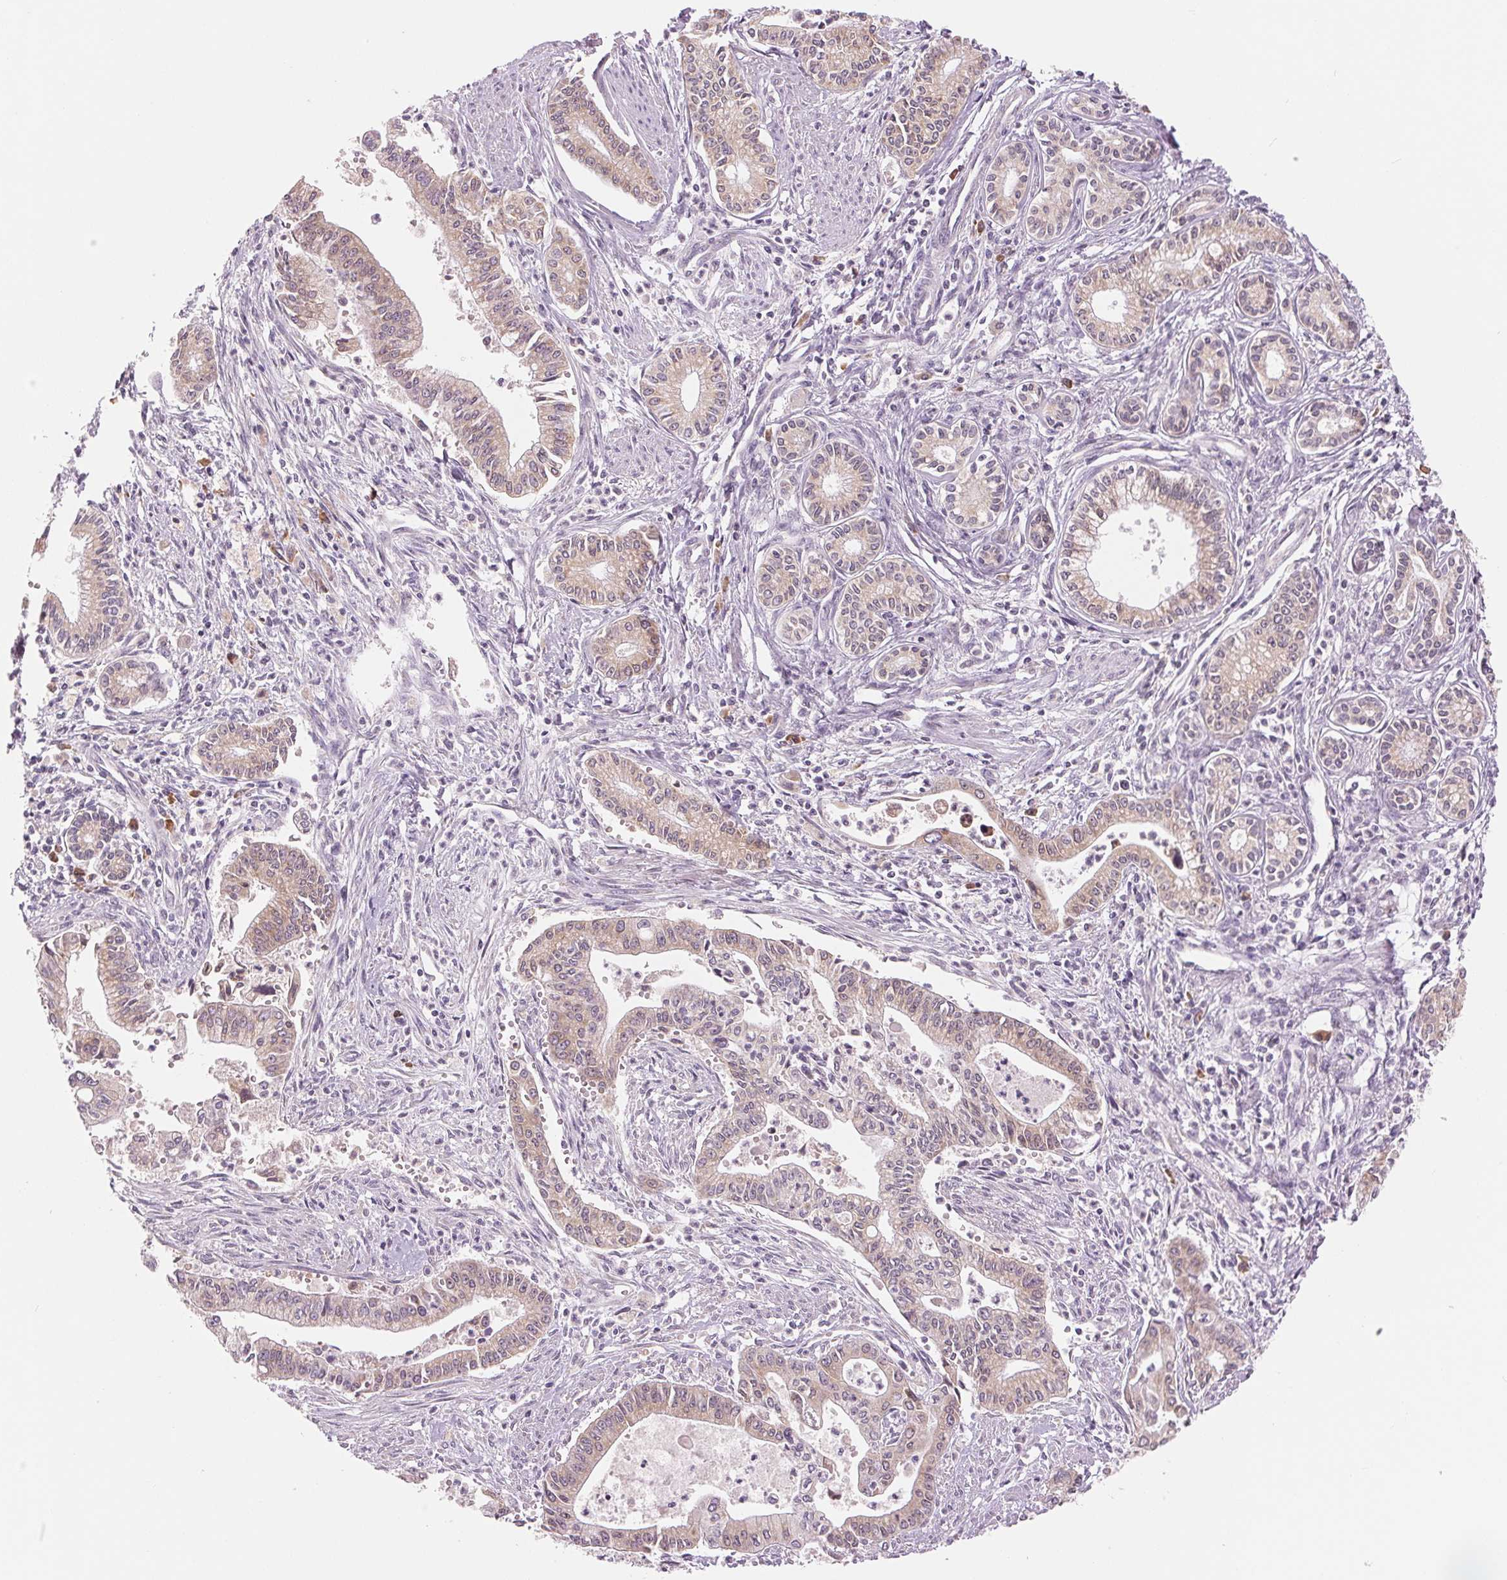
{"staining": {"intensity": "weak", "quantity": ">75%", "location": "cytoplasmic/membranous"}, "tissue": "pancreatic cancer", "cell_type": "Tumor cells", "image_type": "cancer", "snomed": [{"axis": "morphology", "description": "Adenocarcinoma, NOS"}, {"axis": "topography", "description": "Pancreas"}], "caption": "Pancreatic cancer was stained to show a protein in brown. There is low levels of weak cytoplasmic/membranous staining in approximately >75% of tumor cells.", "gene": "TECR", "patient": {"sex": "female", "age": 65}}